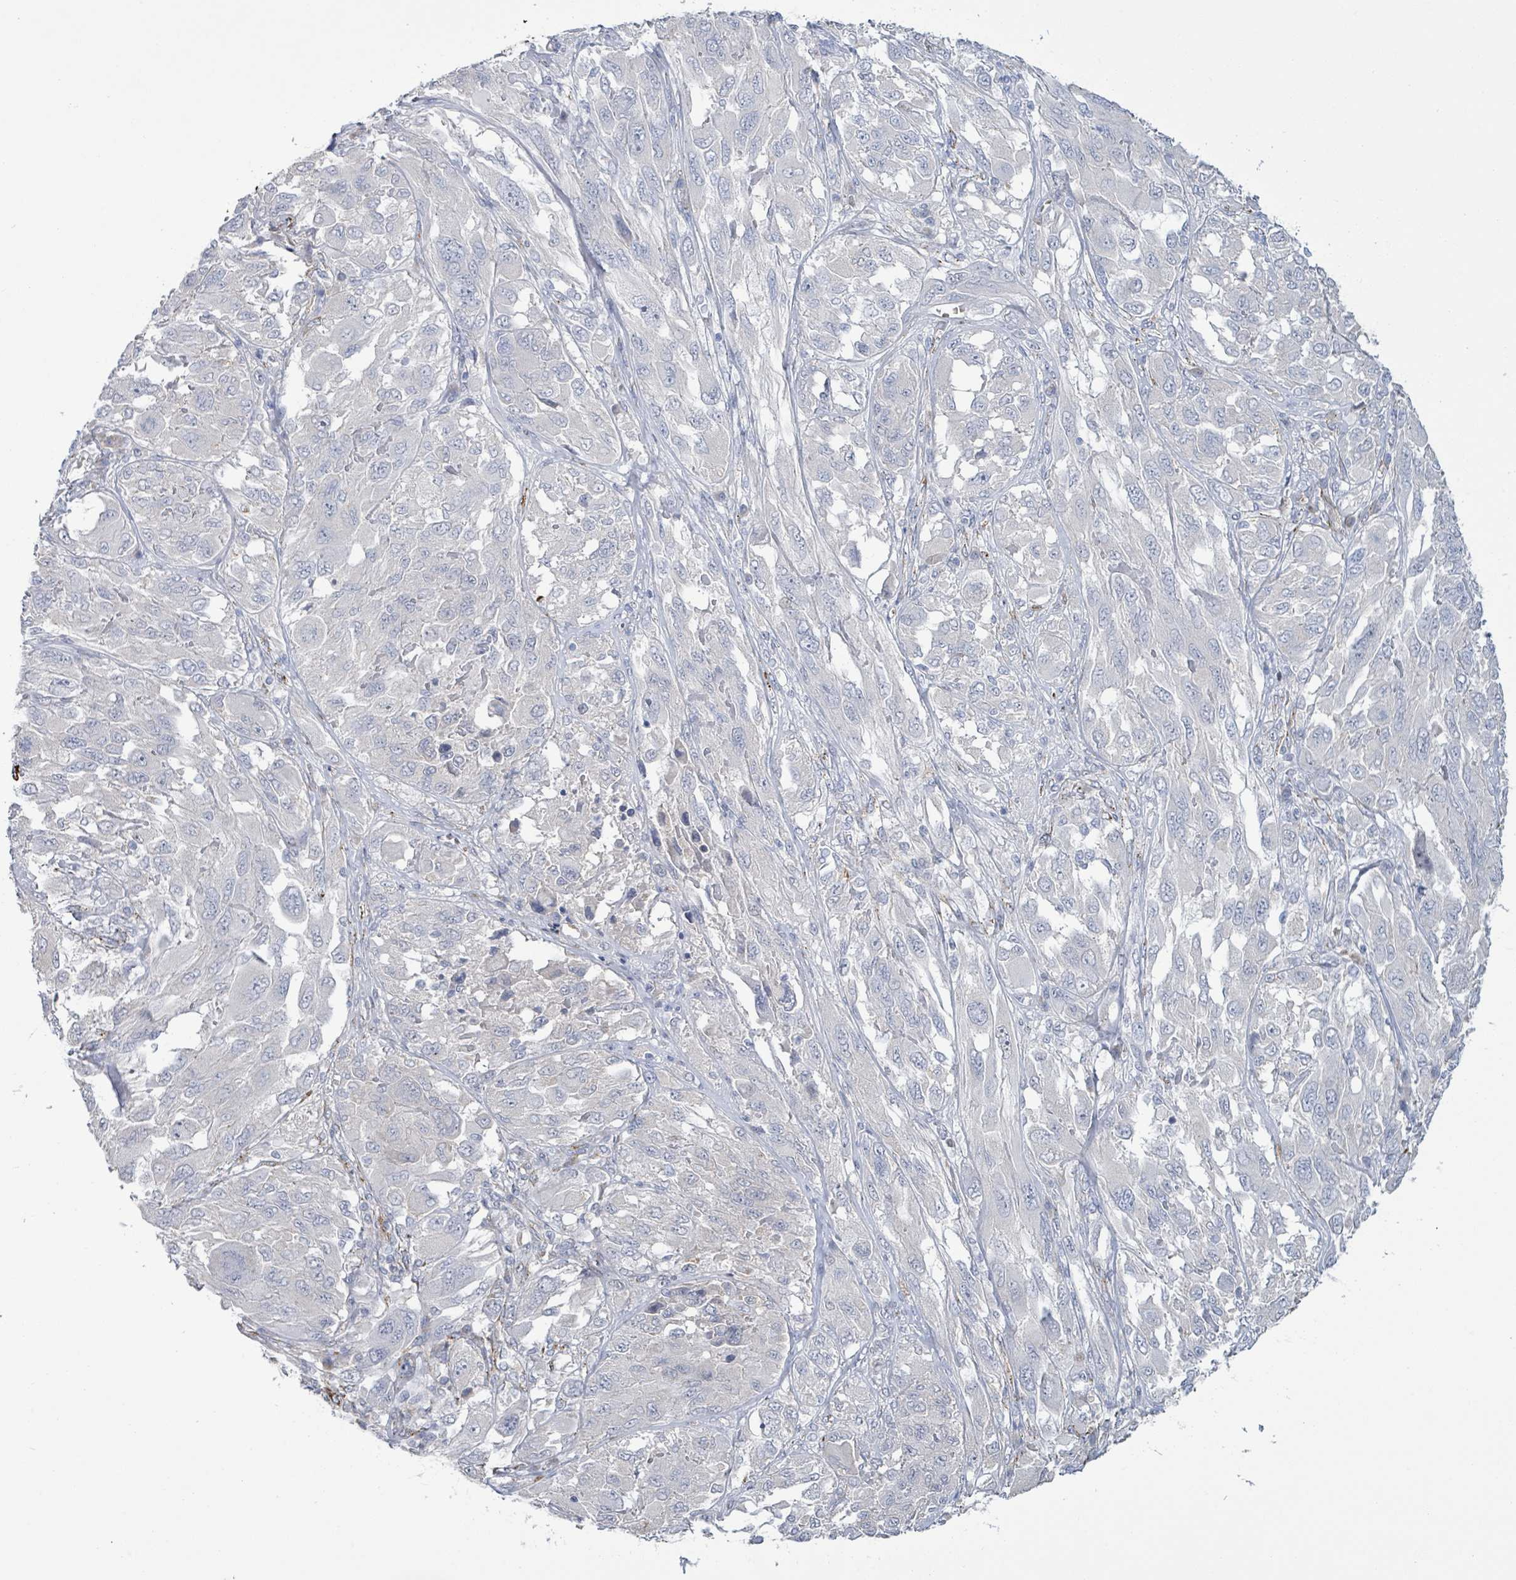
{"staining": {"intensity": "negative", "quantity": "none", "location": "none"}, "tissue": "melanoma", "cell_type": "Tumor cells", "image_type": "cancer", "snomed": [{"axis": "morphology", "description": "Malignant melanoma, NOS"}, {"axis": "topography", "description": "Skin"}], "caption": "This is a micrograph of IHC staining of melanoma, which shows no staining in tumor cells. (DAB immunohistochemistry (IHC) visualized using brightfield microscopy, high magnification).", "gene": "DMRTC1B", "patient": {"sex": "female", "age": 91}}